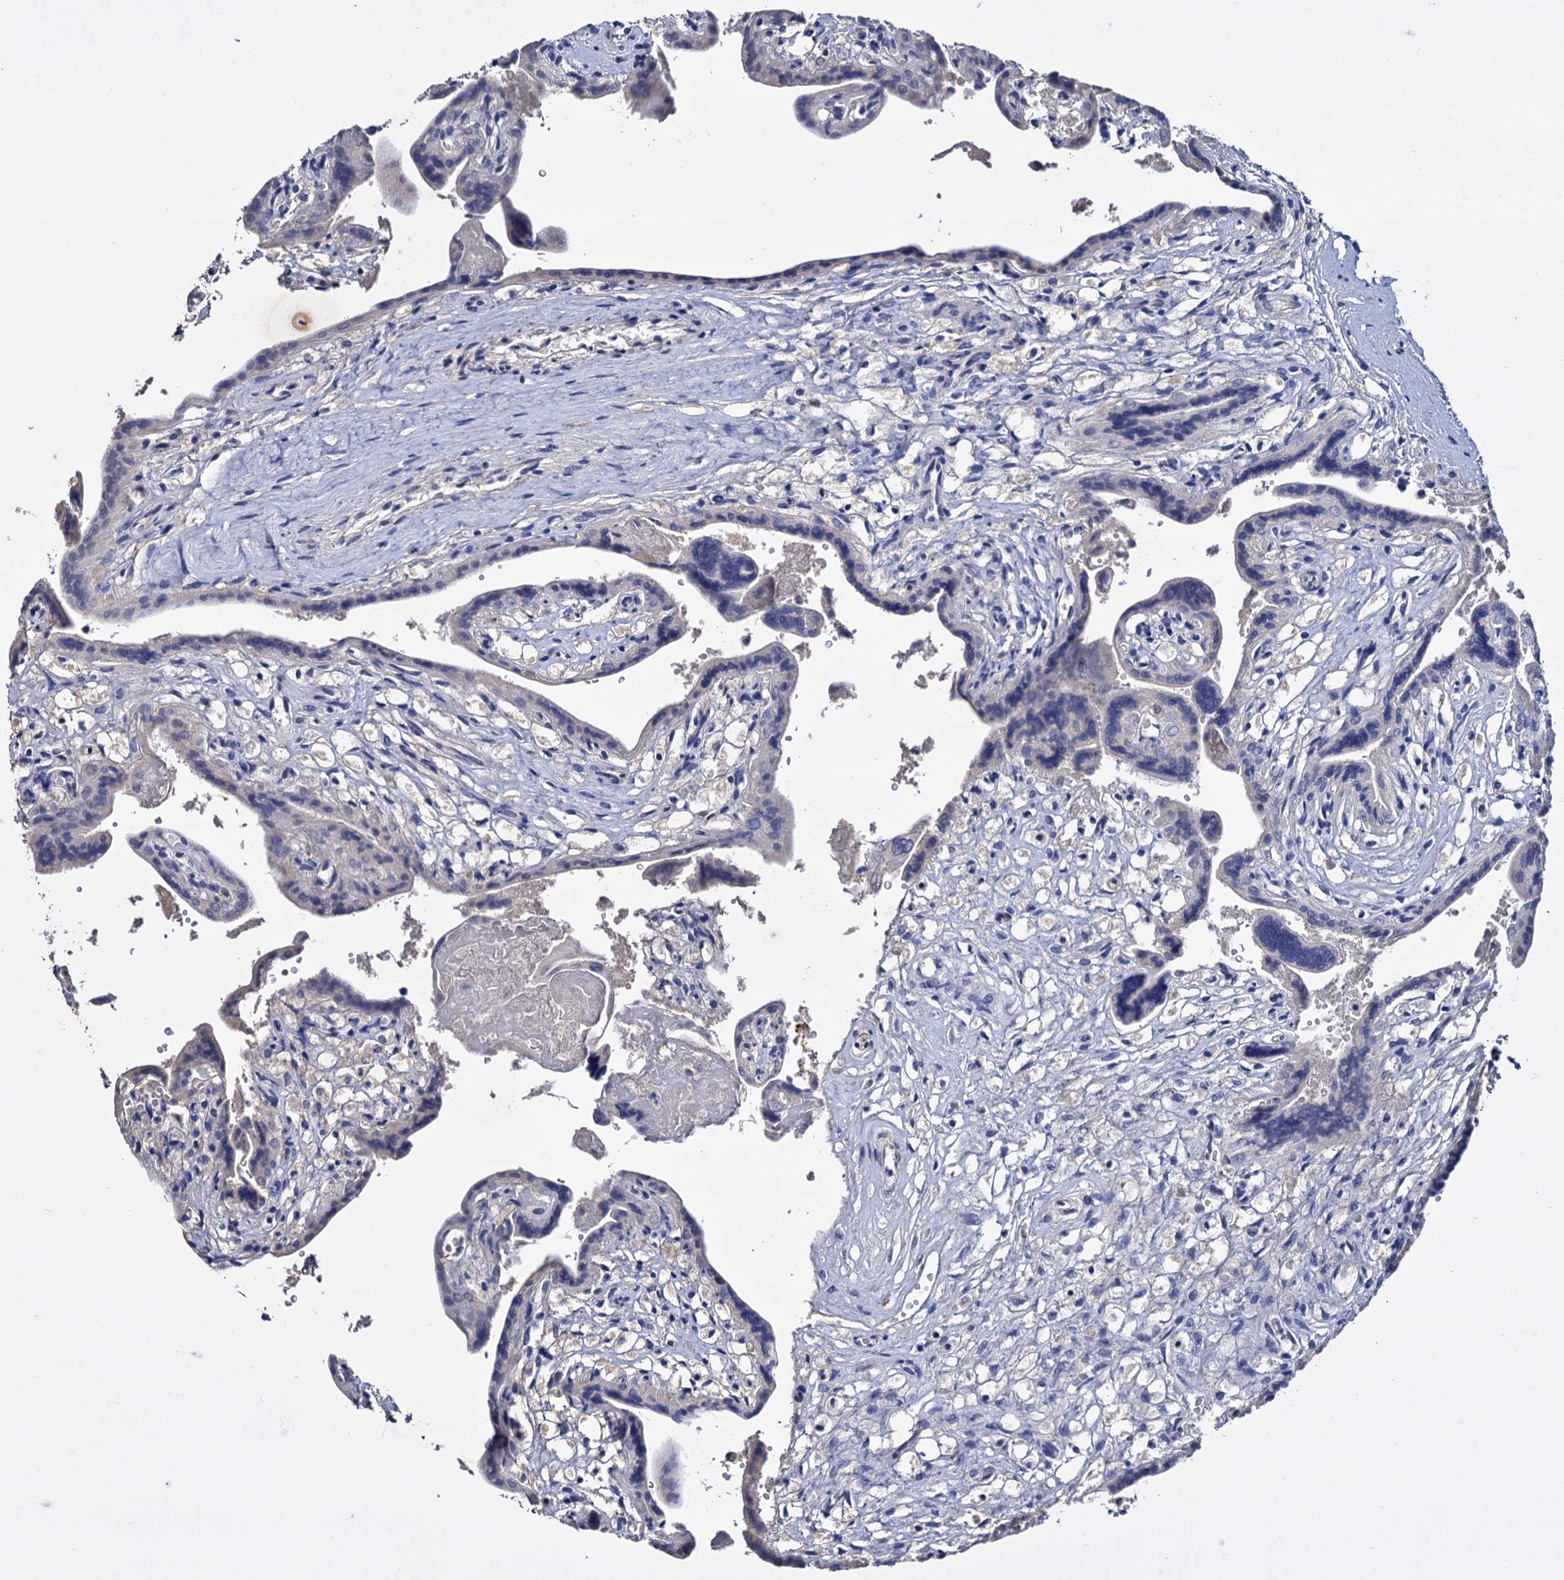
{"staining": {"intensity": "negative", "quantity": "none", "location": "none"}, "tissue": "placenta", "cell_type": "Trophoblastic cells", "image_type": "normal", "snomed": [{"axis": "morphology", "description": "Normal tissue, NOS"}, {"axis": "topography", "description": "Placenta"}], "caption": "This is a photomicrograph of immunohistochemistry staining of unremarkable placenta, which shows no positivity in trophoblastic cells.", "gene": "NPAS4", "patient": {"sex": "female", "age": 37}}